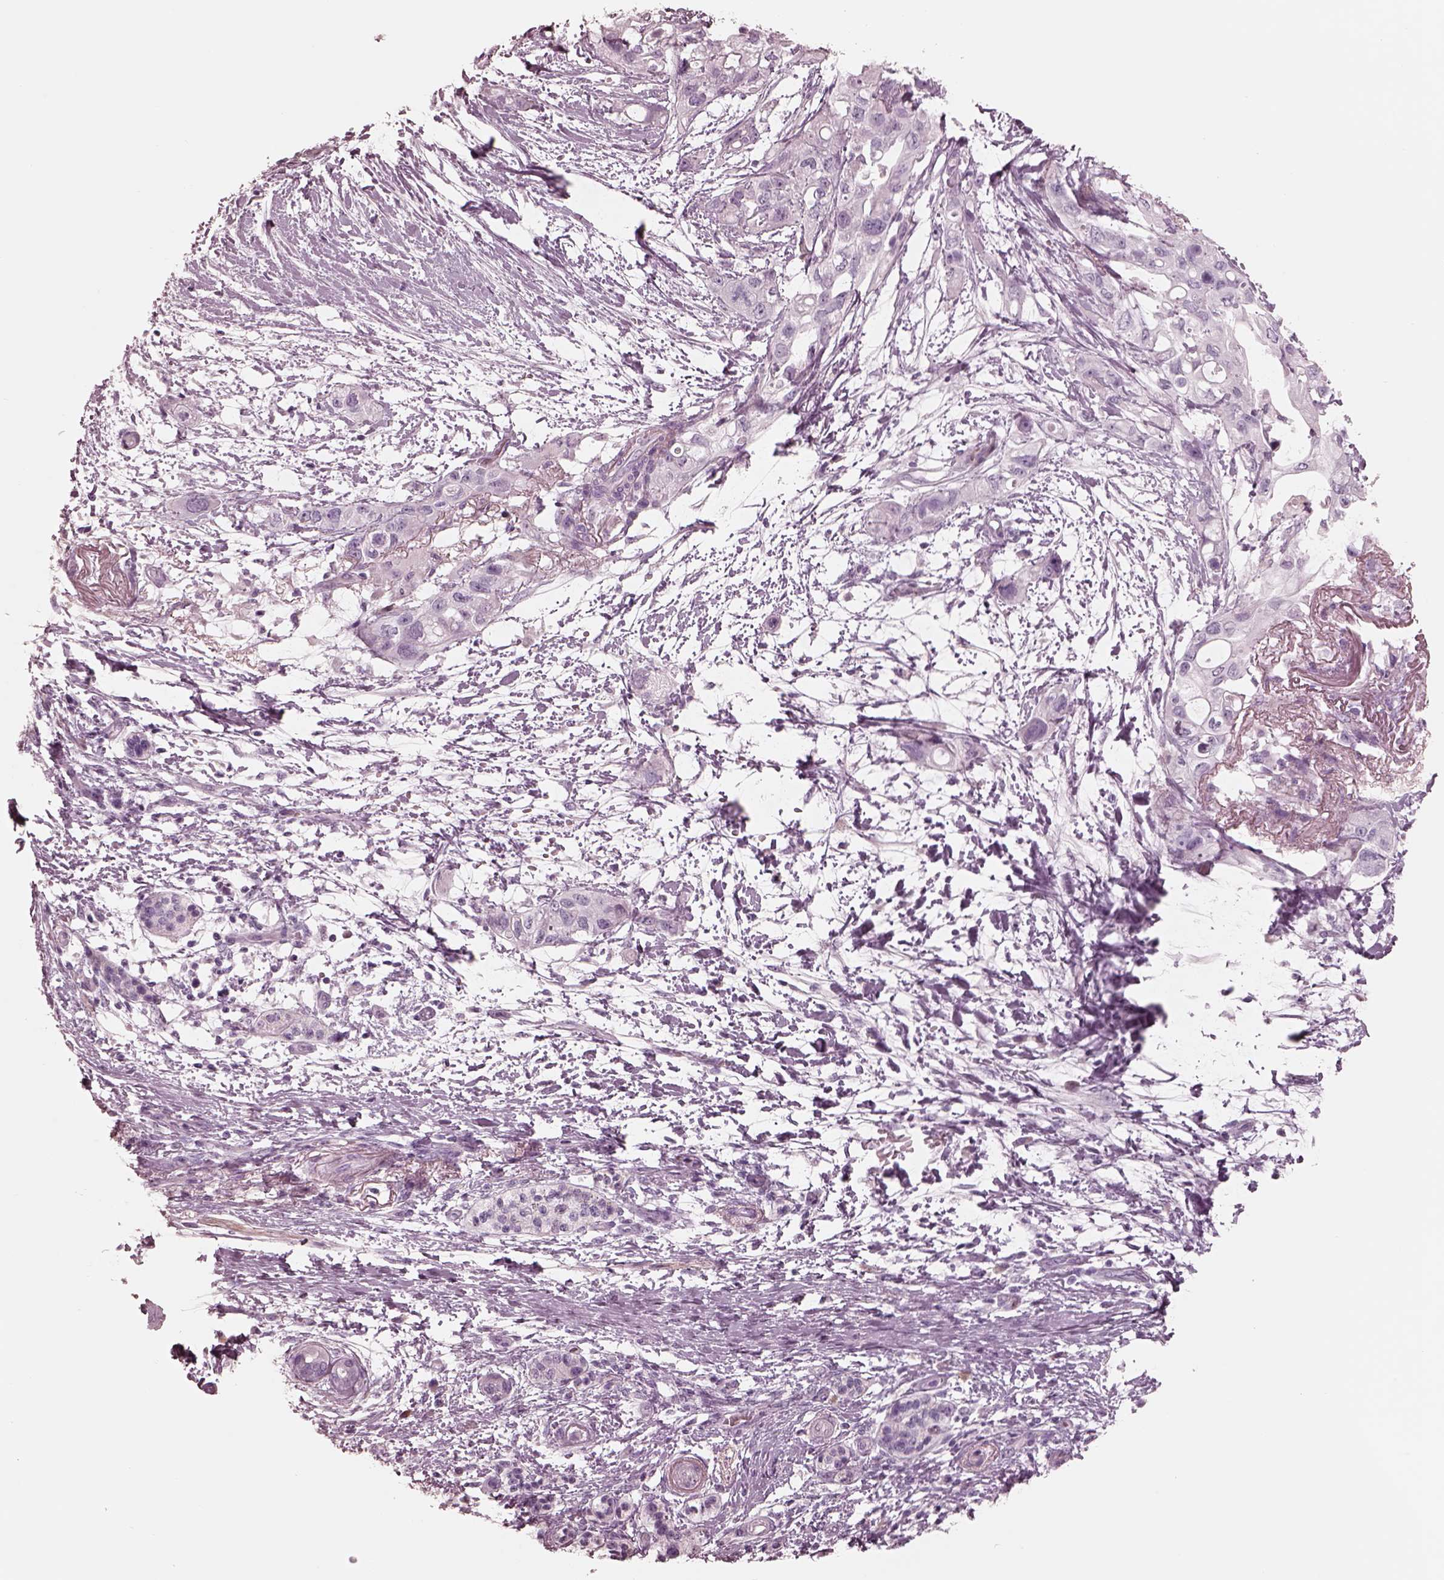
{"staining": {"intensity": "negative", "quantity": "none", "location": "none"}, "tissue": "pancreatic cancer", "cell_type": "Tumor cells", "image_type": "cancer", "snomed": [{"axis": "morphology", "description": "Adenocarcinoma, NOS"}, {"axis": "topography", "description": "Pancreas"}], "caption": "Human adenocarcinoma (pancreatic) stained for a protein using IHC demonstrates no staining in tumor cells.", "gene": "CADM2", "patient": {"sex": "female", "age": 72}}